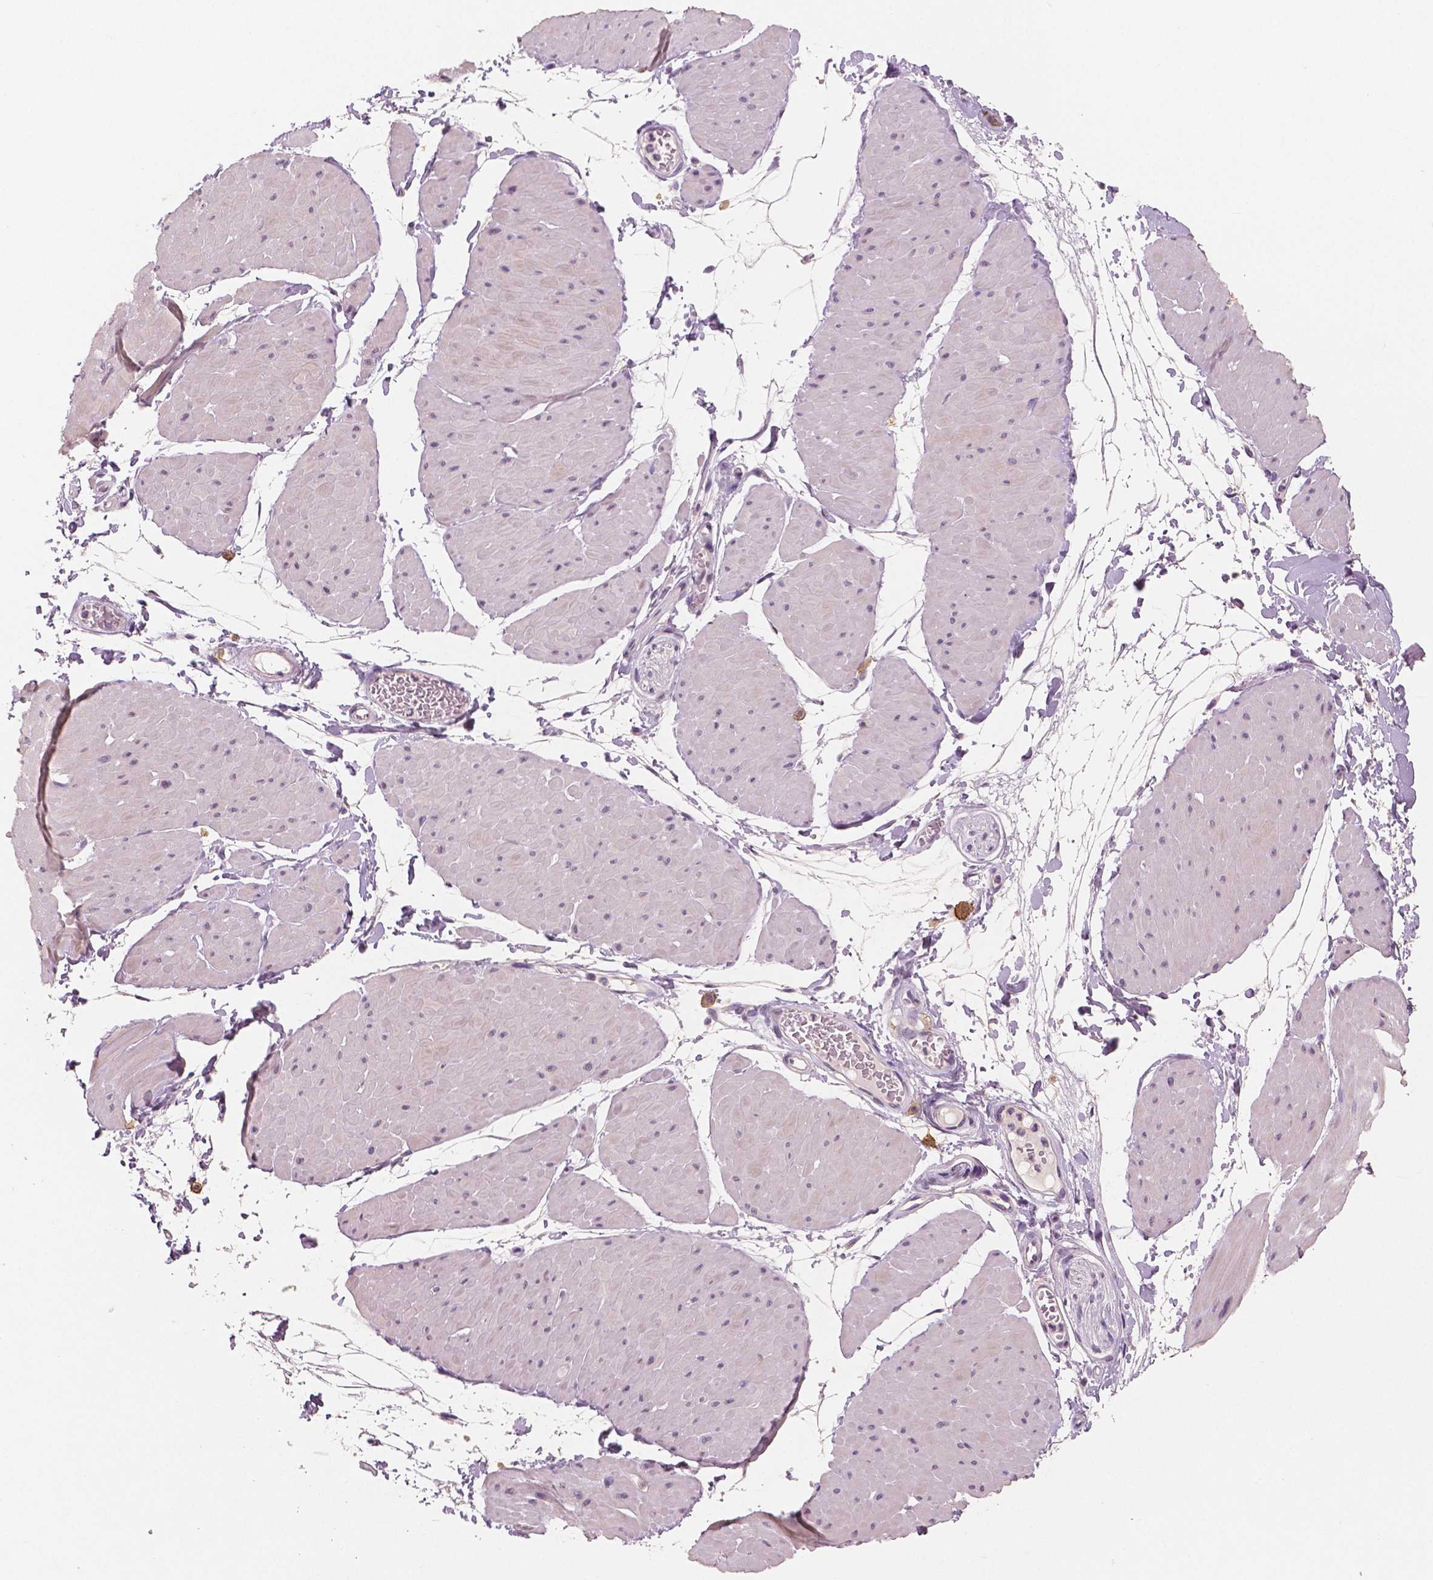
{"staining": {"intensity": "negative", "quantity": "none", "location": "none"}, "tissue": "adipose tissue", "cell_type": "Adipocytes", "image_type": "normal", "snomed": [{"axis": "morphology", "description": "Normal tissue, NOS"}, {"axis": "topography", "description": "Smooth muscle"}, {"axis": "topography", "description": "Peripheral nerve tissue"}], "caption": "Immunohistochemistry of normal adipose tissue reveals no positivity in adipocytes.", "gene": "KIT", "patient": {"sex": "male", "age": 58}}